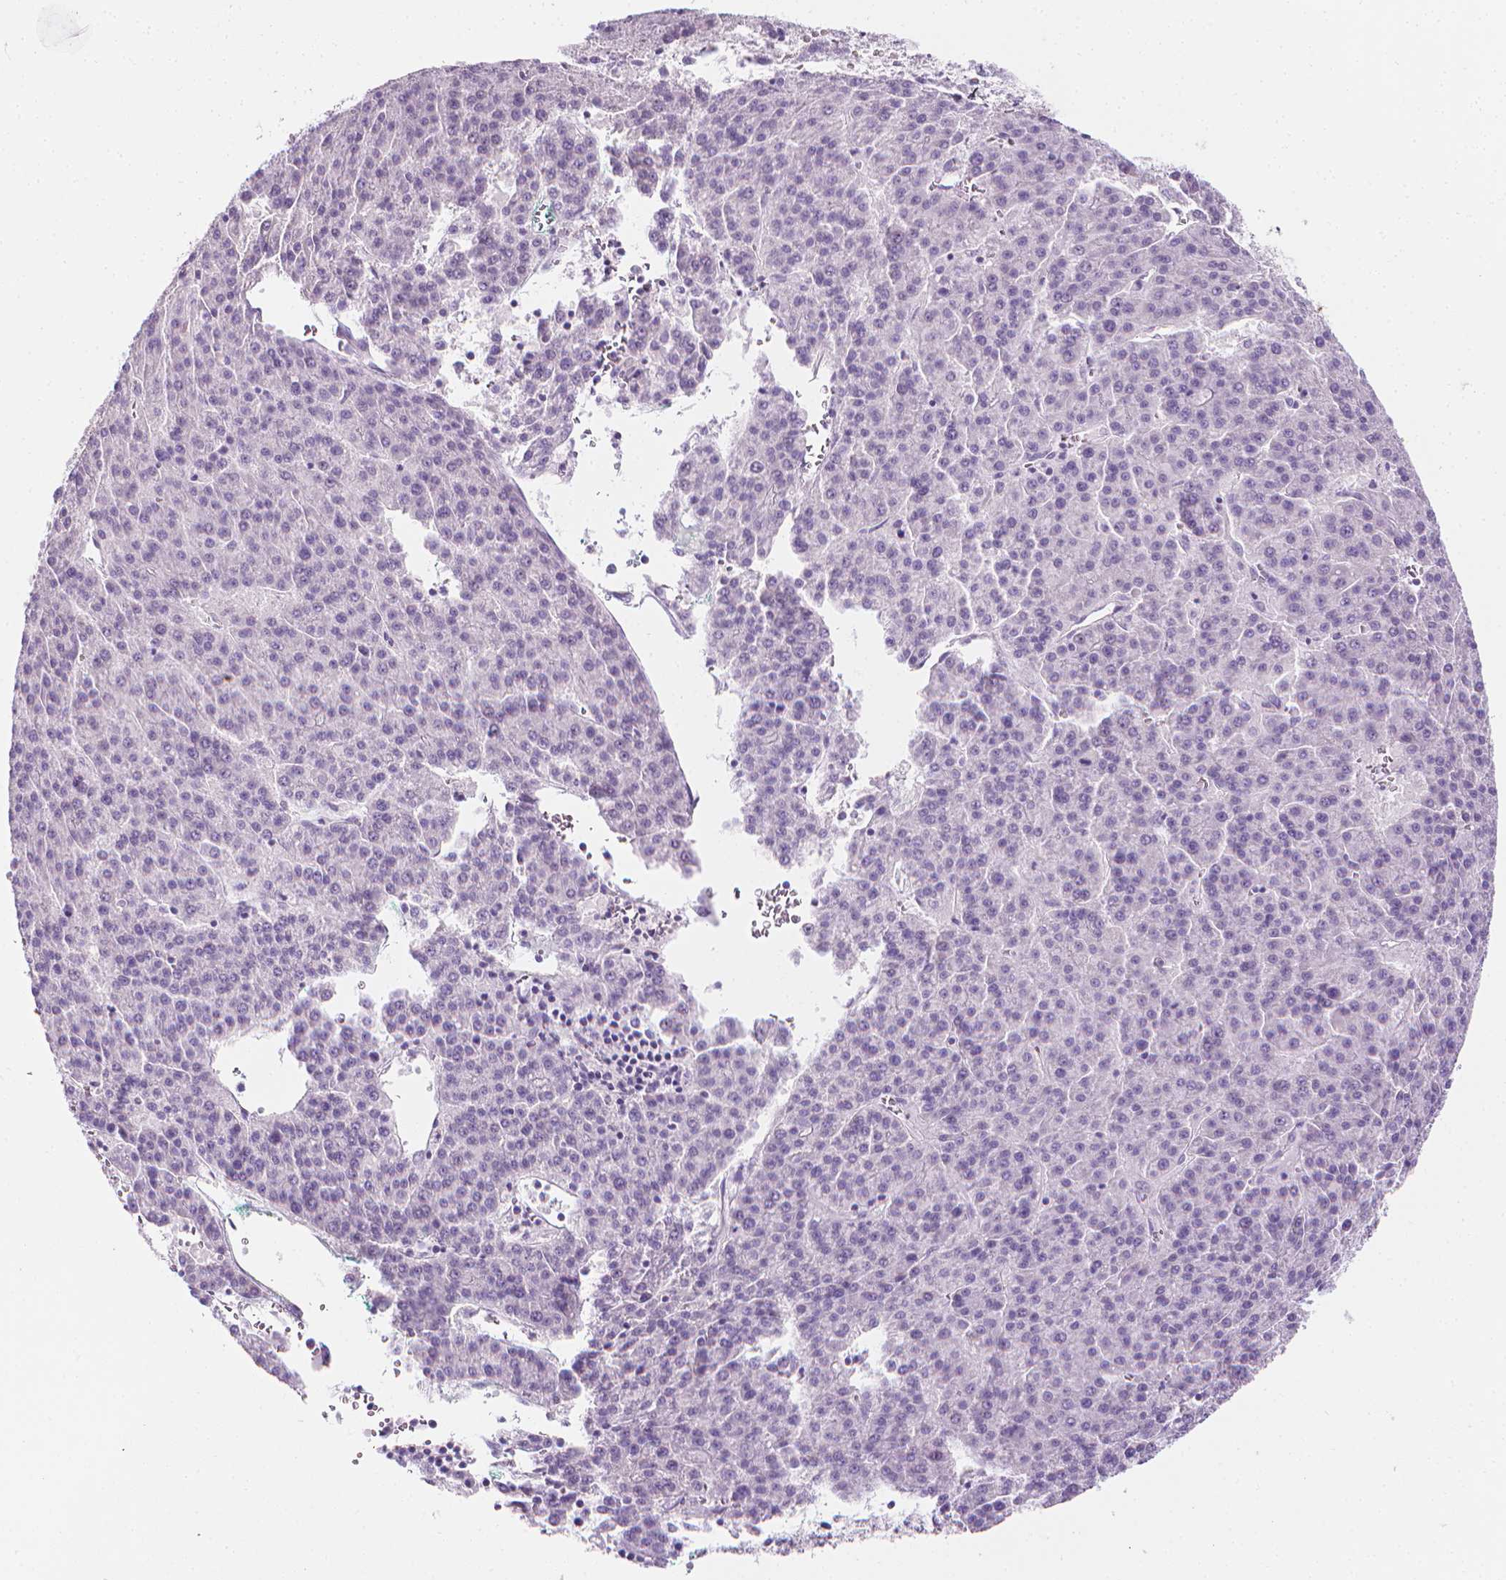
{"staining": {"intensity": "negative", "quantity": "none", "location": "none"}, "tissue": "liver cancer", "cell_type": "Tumor cells", "image_type": "cancer", "snomed": [{"axis": "morphology", "description": "Carcinoma, Hepatocellular, NOS"}, {"axis": "topography", "description": "Liver"}], "caption": "This is a micrograph of immunohistochemistry (IHC) staining of liver hepatocellular carcinoma, which shows no staining in tumor cells.", "gene": "DCAF8L1", "patient": {"sex": "female", "age": 58}}